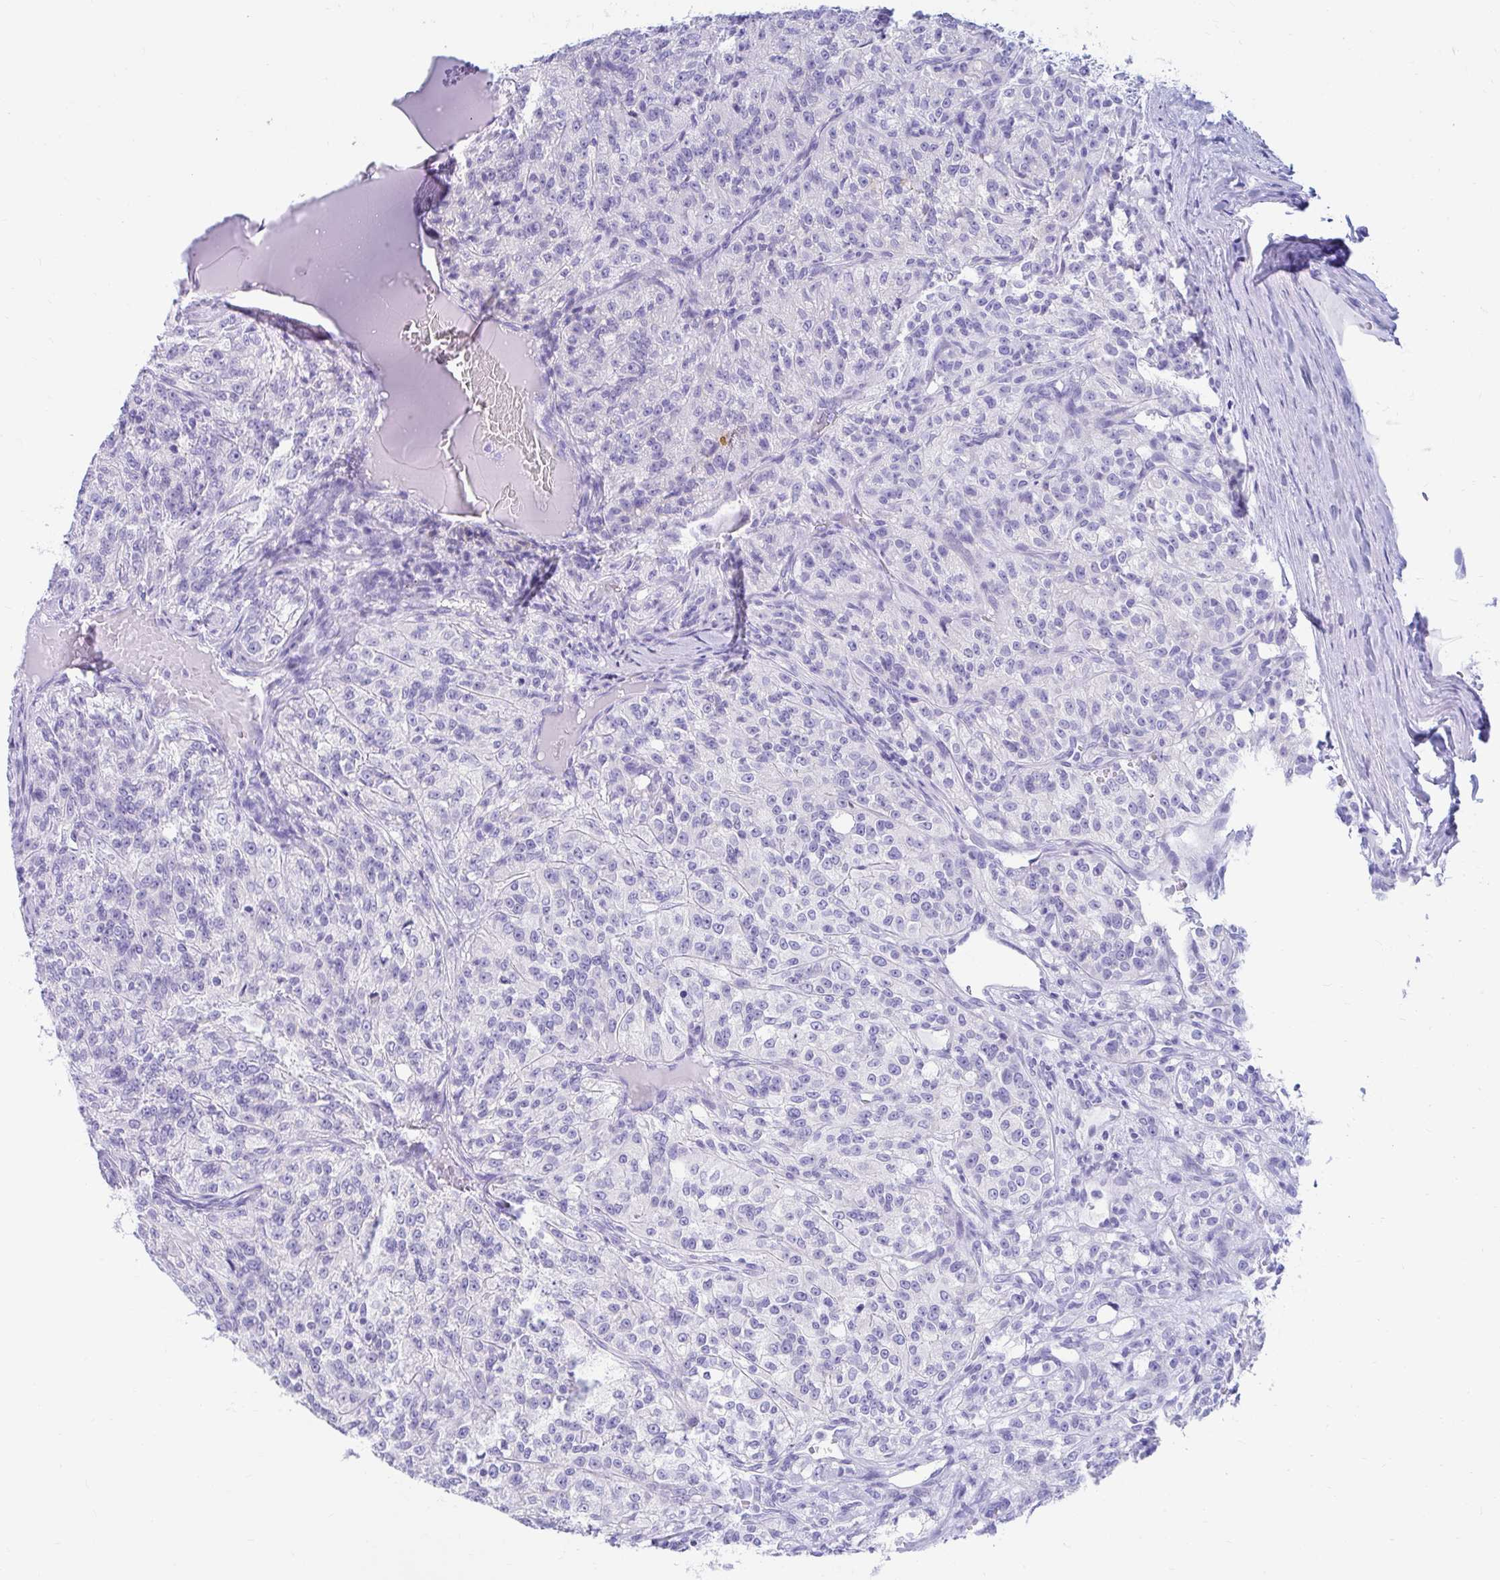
{"staining": {"intensity": "negative", "quantity": "none", "location": "none"}, "tissue": "renal cancer", "cell_type": "Tumor cells", "image_type": "cancer", "snomed": [{"axis": "morphology", "description": "Adenocarcinoma, NOS"}, {"axis": "topography", "description": "Kidney"}], "caption": "High power microscopy image of an immunohistochemistry (IHC) photomicrograph of adenocarcinoma (renal), revealing no significant positivity in tumor cells. (Immunohistochemistry, brightfield microscopy, high magnification).", "gene": "NSG2", "patient": {"sex": "female", "age": 63}}